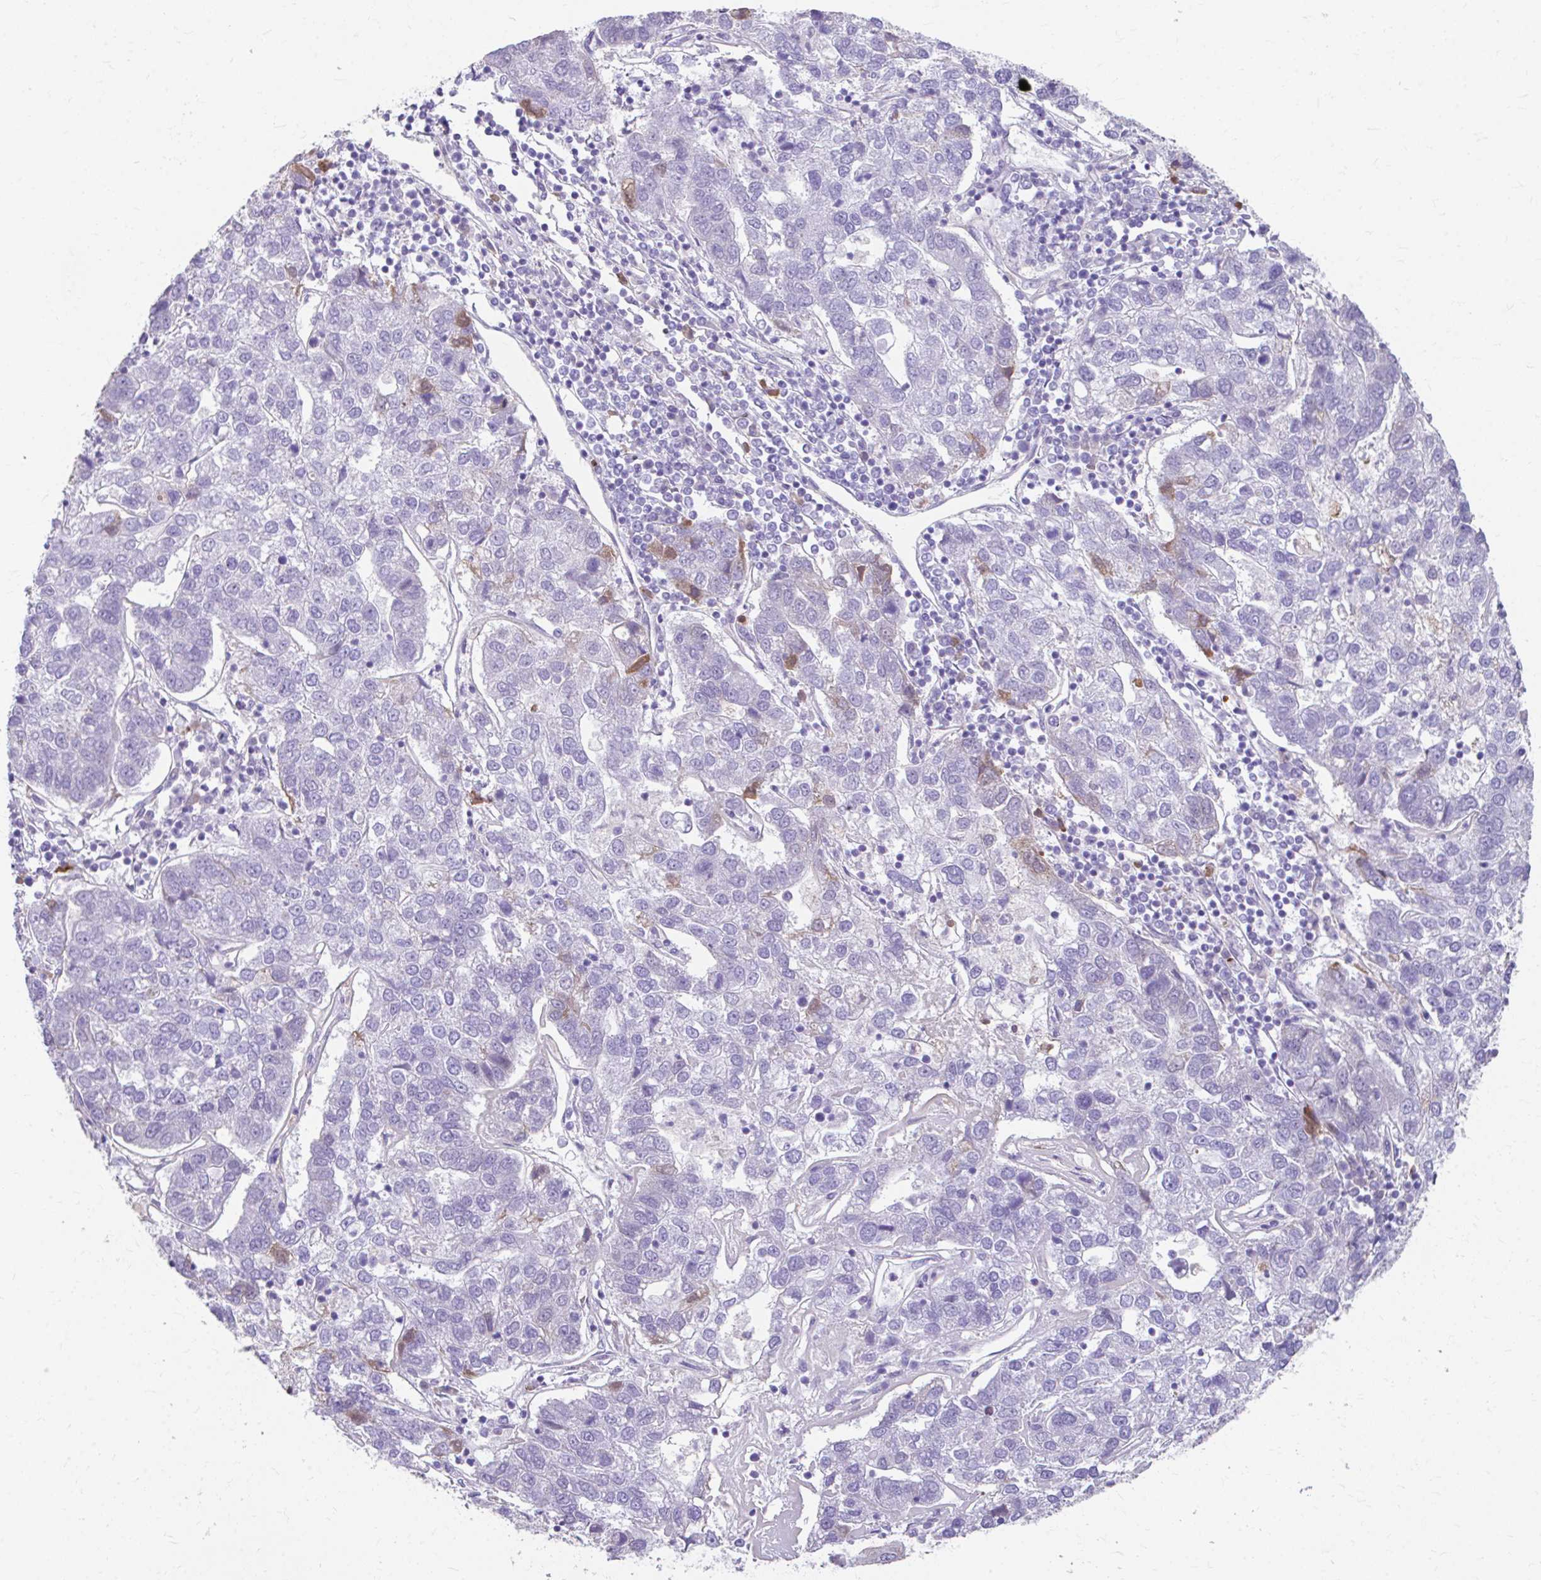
{"staining": {"intensity": "negative", "quantity": "none", "location": "none"}, "tissue": "pancreatic cancer", "cell_type": "Tumor cells", "image_type": "cancer", "snomed": [{"axis": "morphology", "description": "Adenocarcinoma, NOS"}, {"axis": "topography", "description": "Pancreas"}], "caption": "This is an immunohistochemistry (IHC) histopathology image of pancreatic cancer (adenocarcinoma). There is no staining in tumor cells.", "gene": "CFH", "patient": {"sex": "female", "age": 61}}